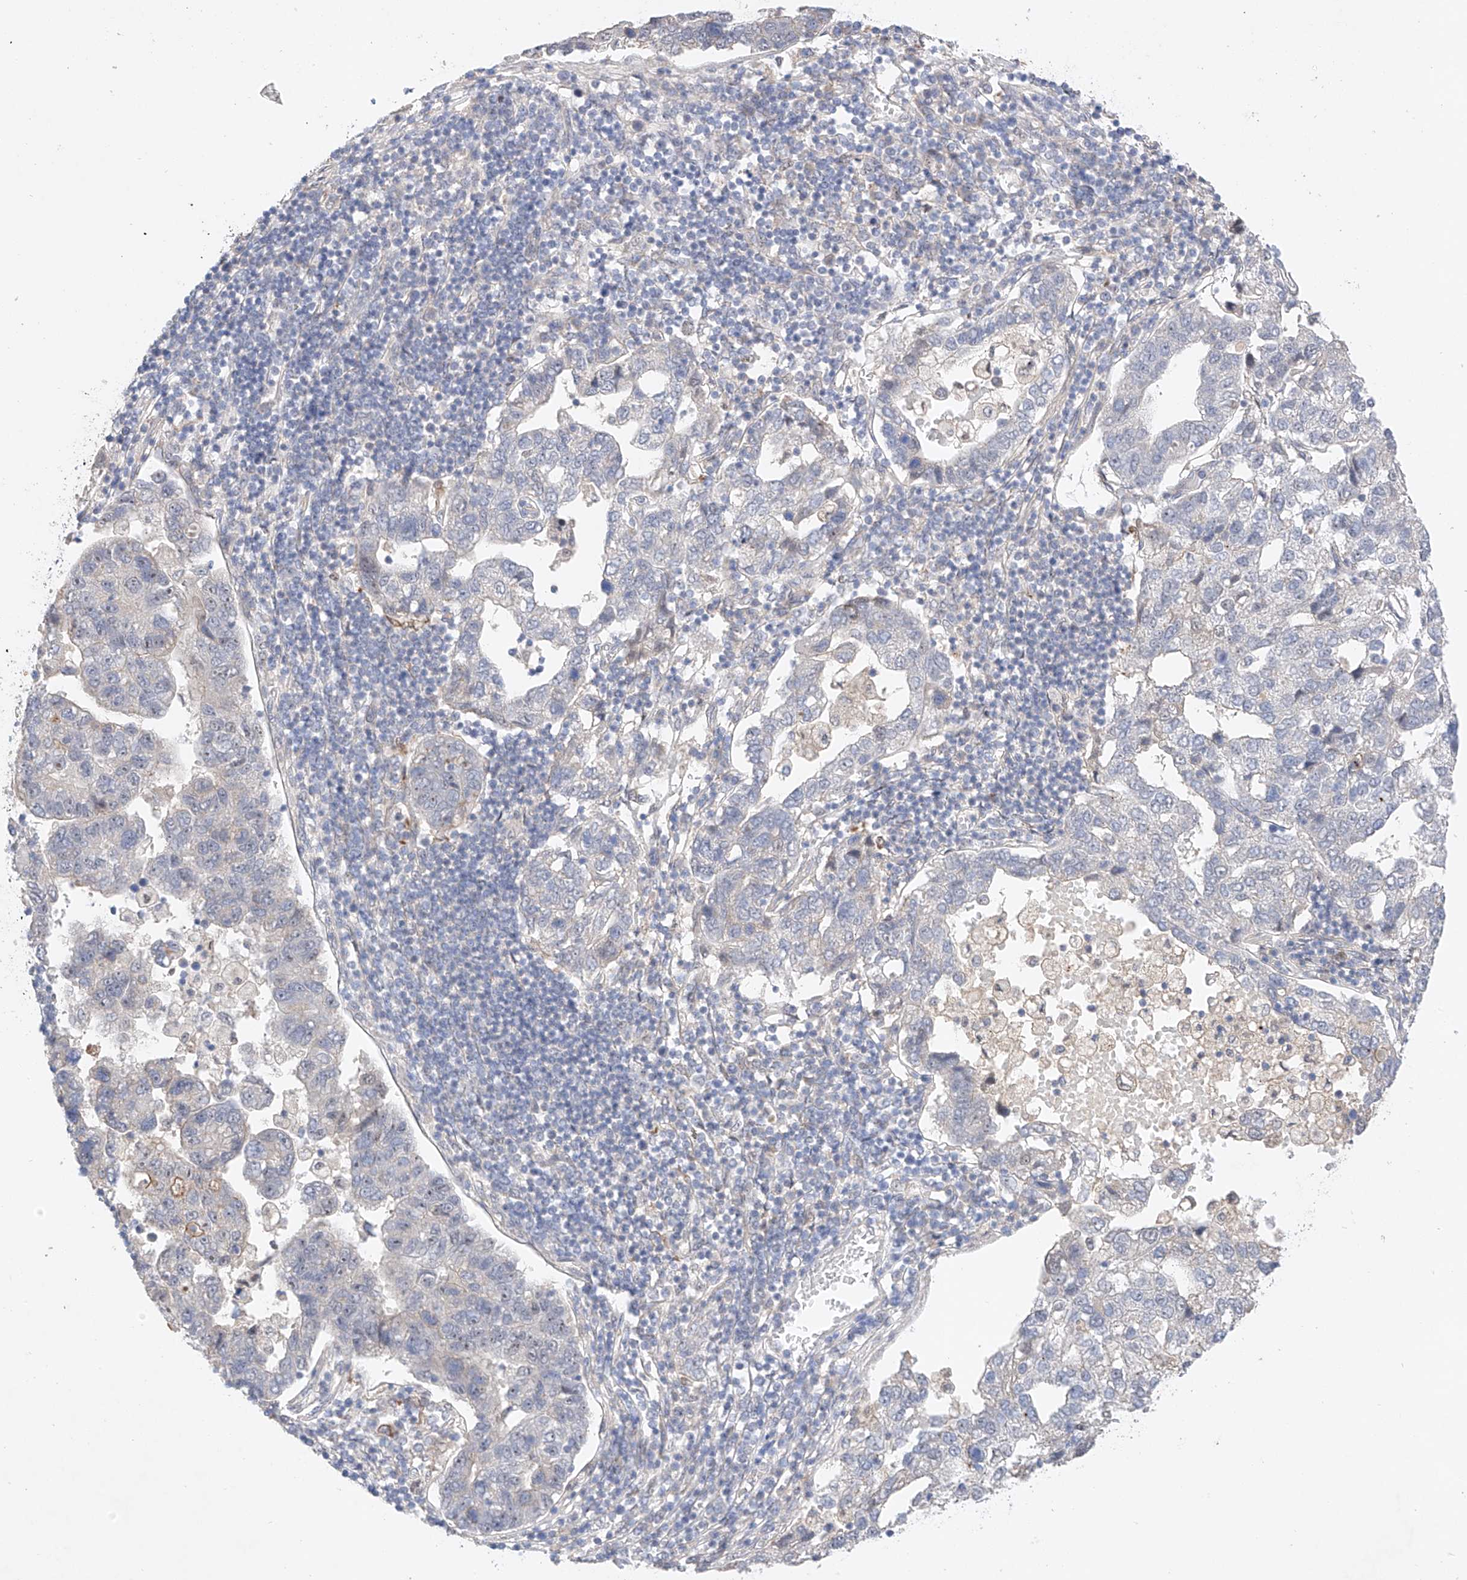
{"staining": {"intensity": "negative", "quantity": "none", "location": "none"}, "tissue": "pancreatic cancer", "cell_type": "Tumor cells", "image_type": "cancer", "snomed": [{"axis": "morphology", "description": "Adenocarcinoma, NOS"}, {"axis": "topography", "description": "Pancreas"}], "caption": "High power microscopy photomicrograph of an immunohistochemistry (IHC) photomicrograph of pancreatic adenocarcinoma, revealing no significant staining in tumor cells.", "gene": "IL22RA2", "patient": {"sex": "female", "age": 61}}